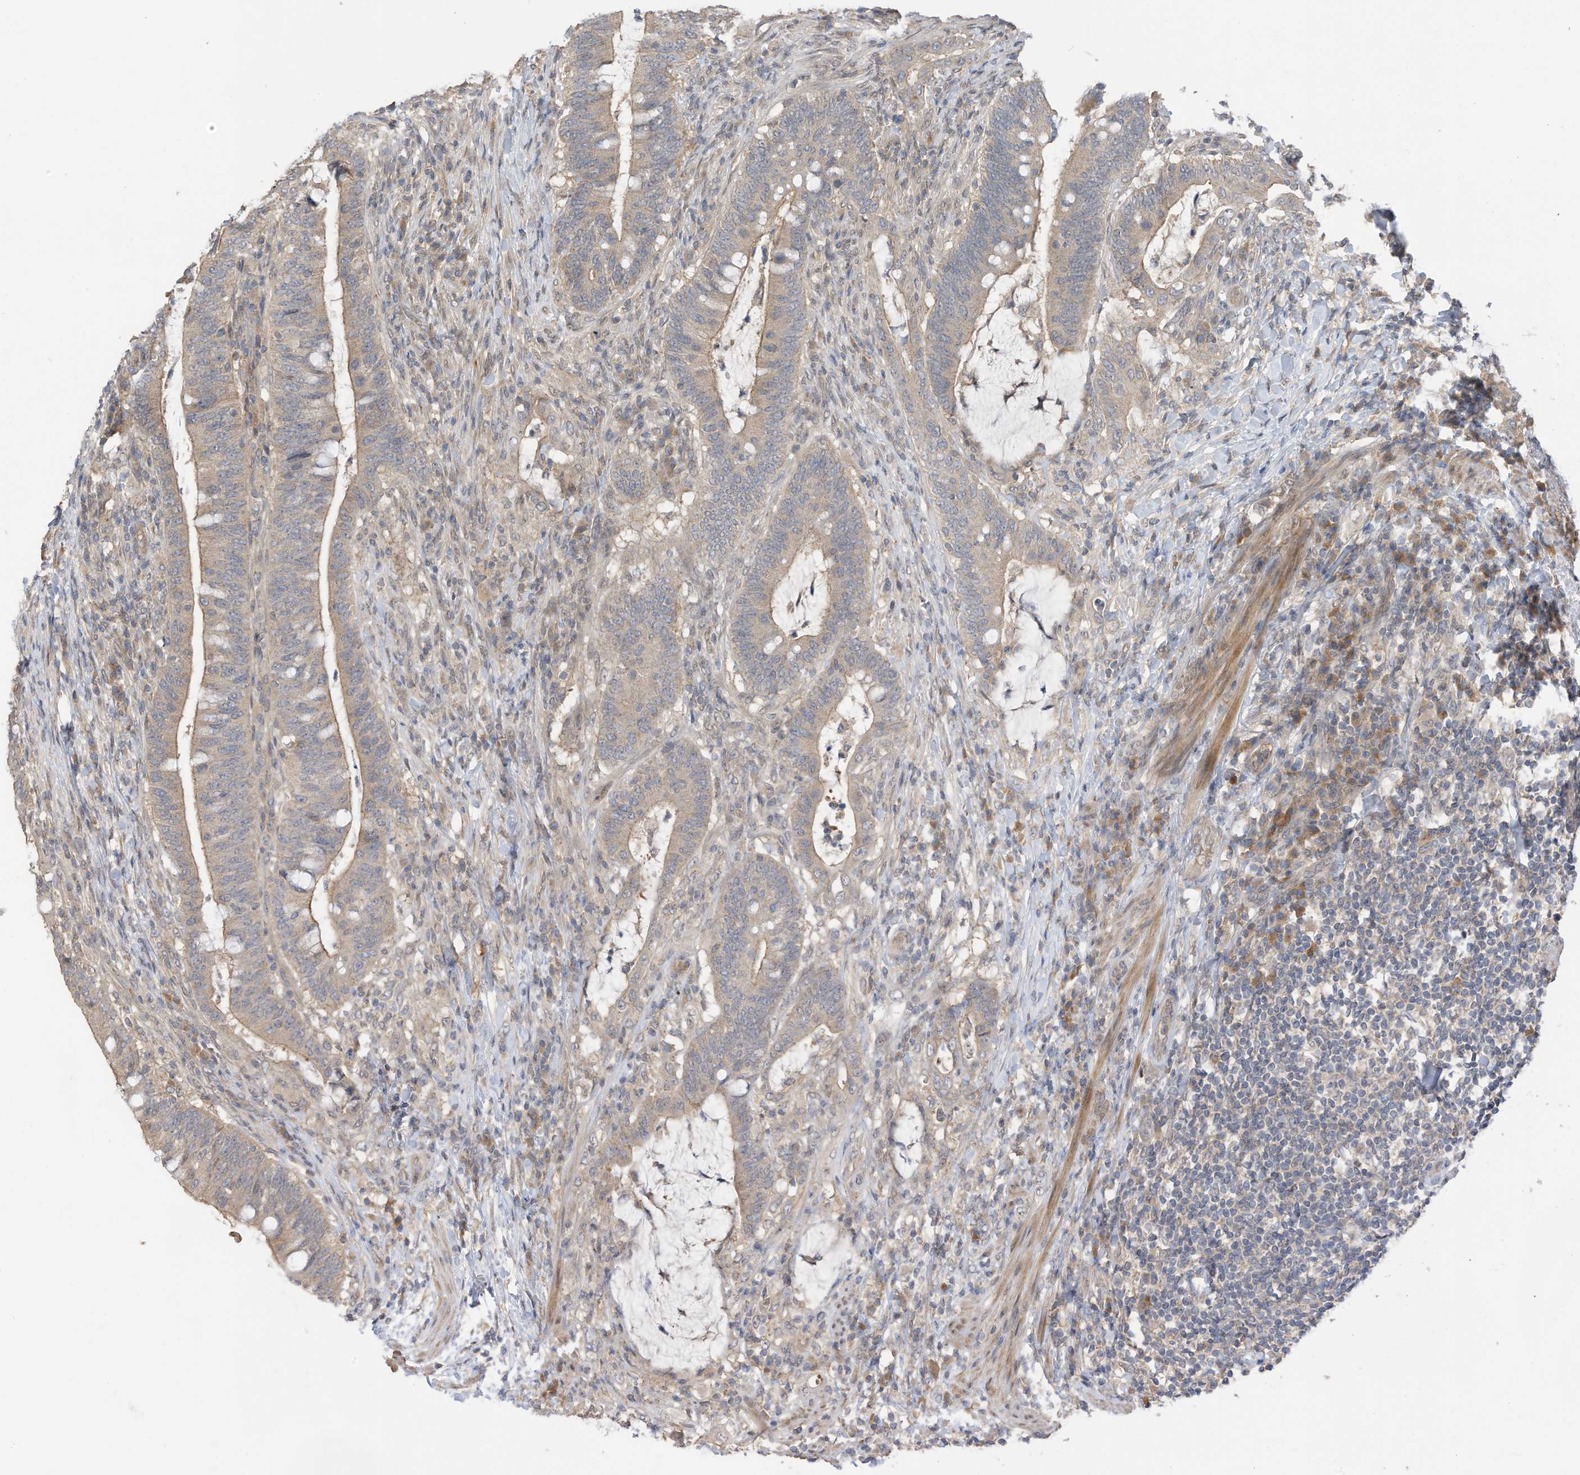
{"staining": {"intensity": "weak", "quantity": "25%-75%", "location": "cytoplasmic/membranous"}, "tissue": "colorectal cancer", "cell_type": "Tumor cells", "image_type": "cancer", "snomed": [{"axis": "morphology", "description": "Adenocarcinoma, NOS"}, {"axis": "topography", "description": "Colon"}], "caption": "Weak cytoplasmic/membranous protein staining is appreciated in about 25%-75% of tumor cells in colorectal cancer (adenocarcinoma).", "gene": "REC8", "patient": {"sex": "female", "age": 66}}